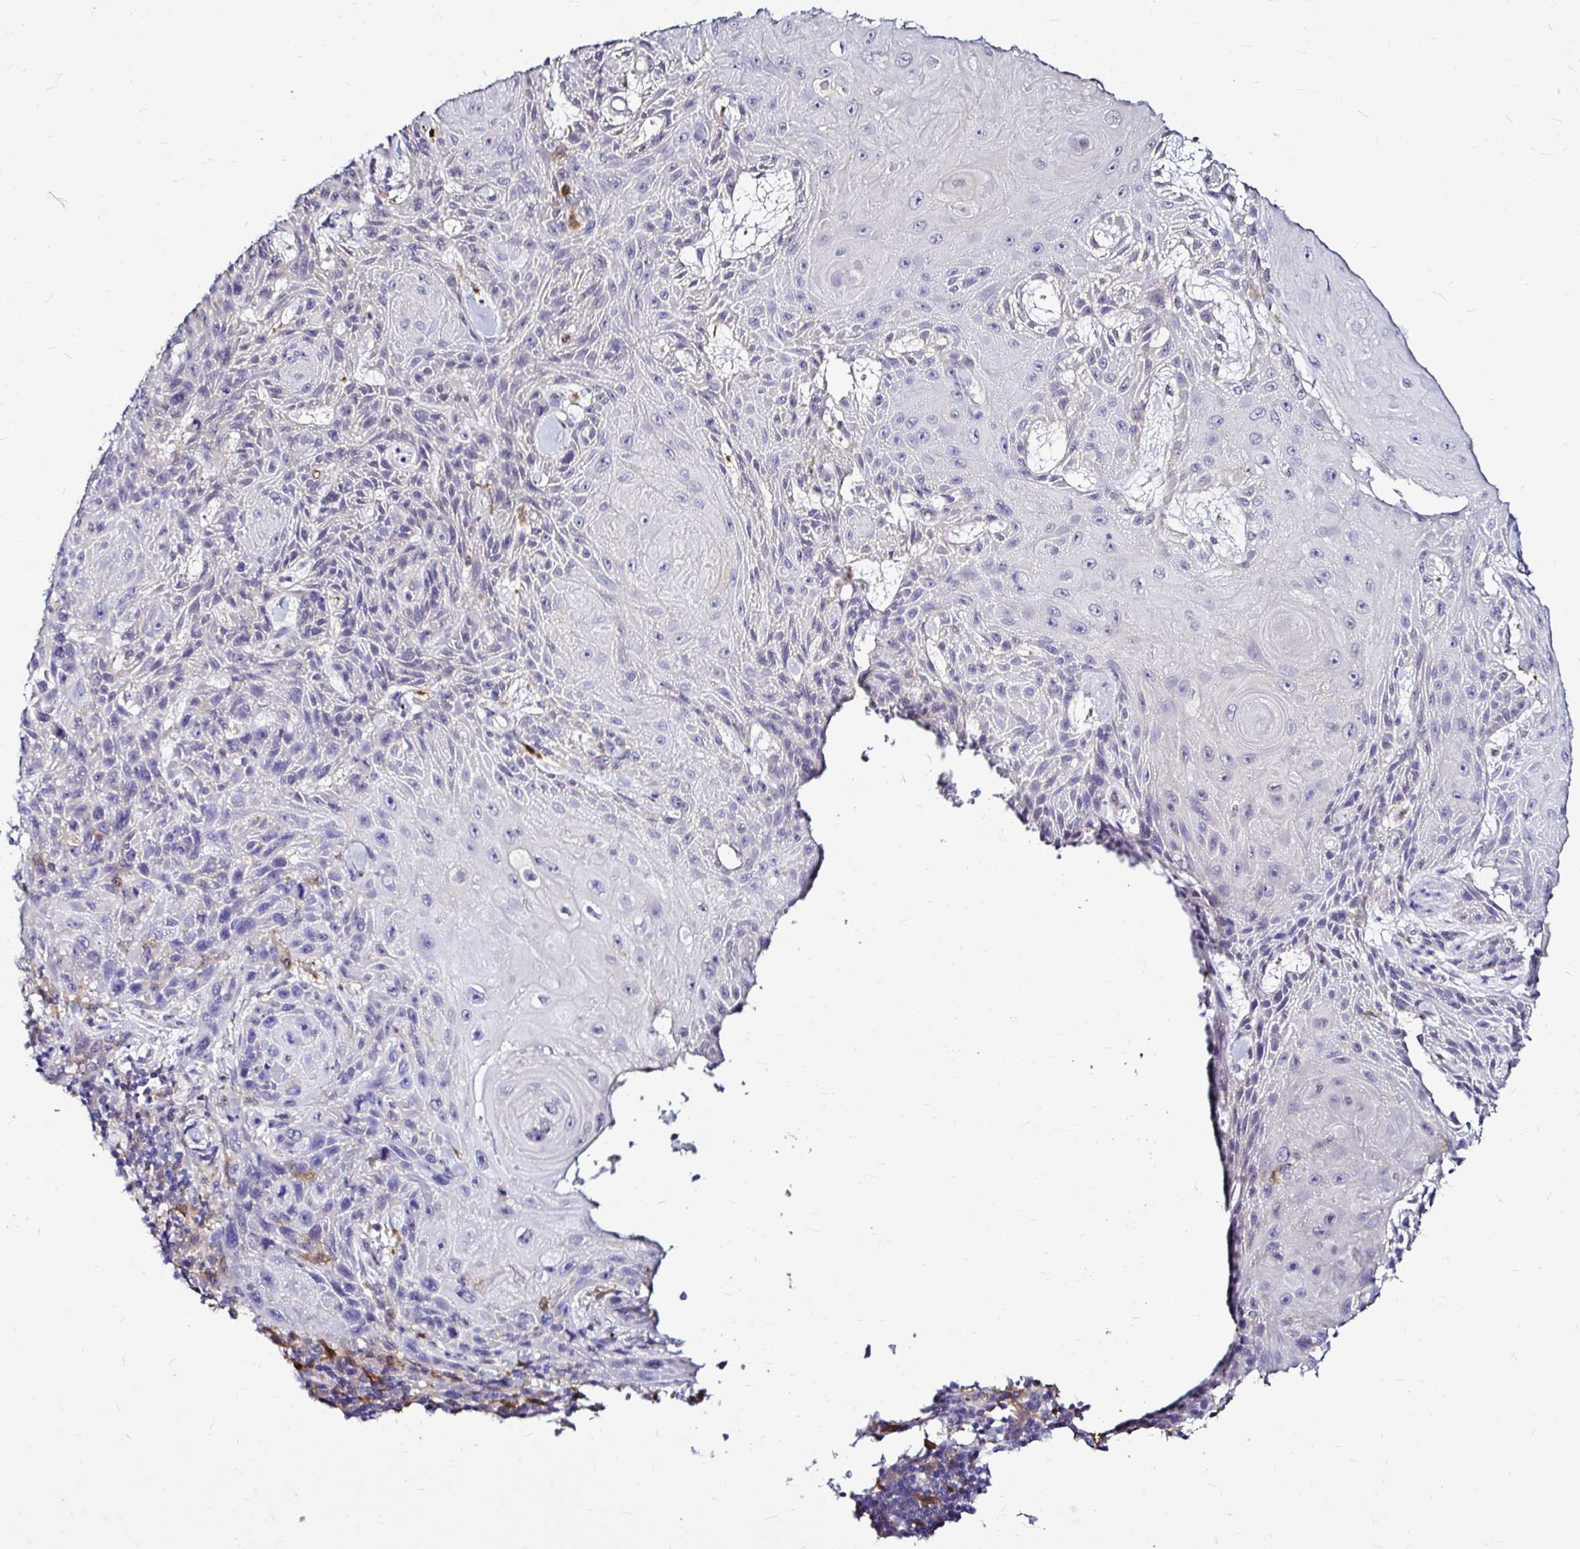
{"staining": {"intensity": "negative", "quantity": "none", "location": "none"}, "tissue": "skin cancer", "cell_type": "Tumor cells", "image_type": "cancer", "snomed": [{"axis": "morphology", "description": "Squamous cell carcinoma, NOS"}, {"axis": "topography", "description": "Skin"}], "caption": "There is no significant positivity in tumor cells of squamous cell carcinoma (skin).", "gene": "IDH1", "patient": {"sex": "male", "age": 88}}